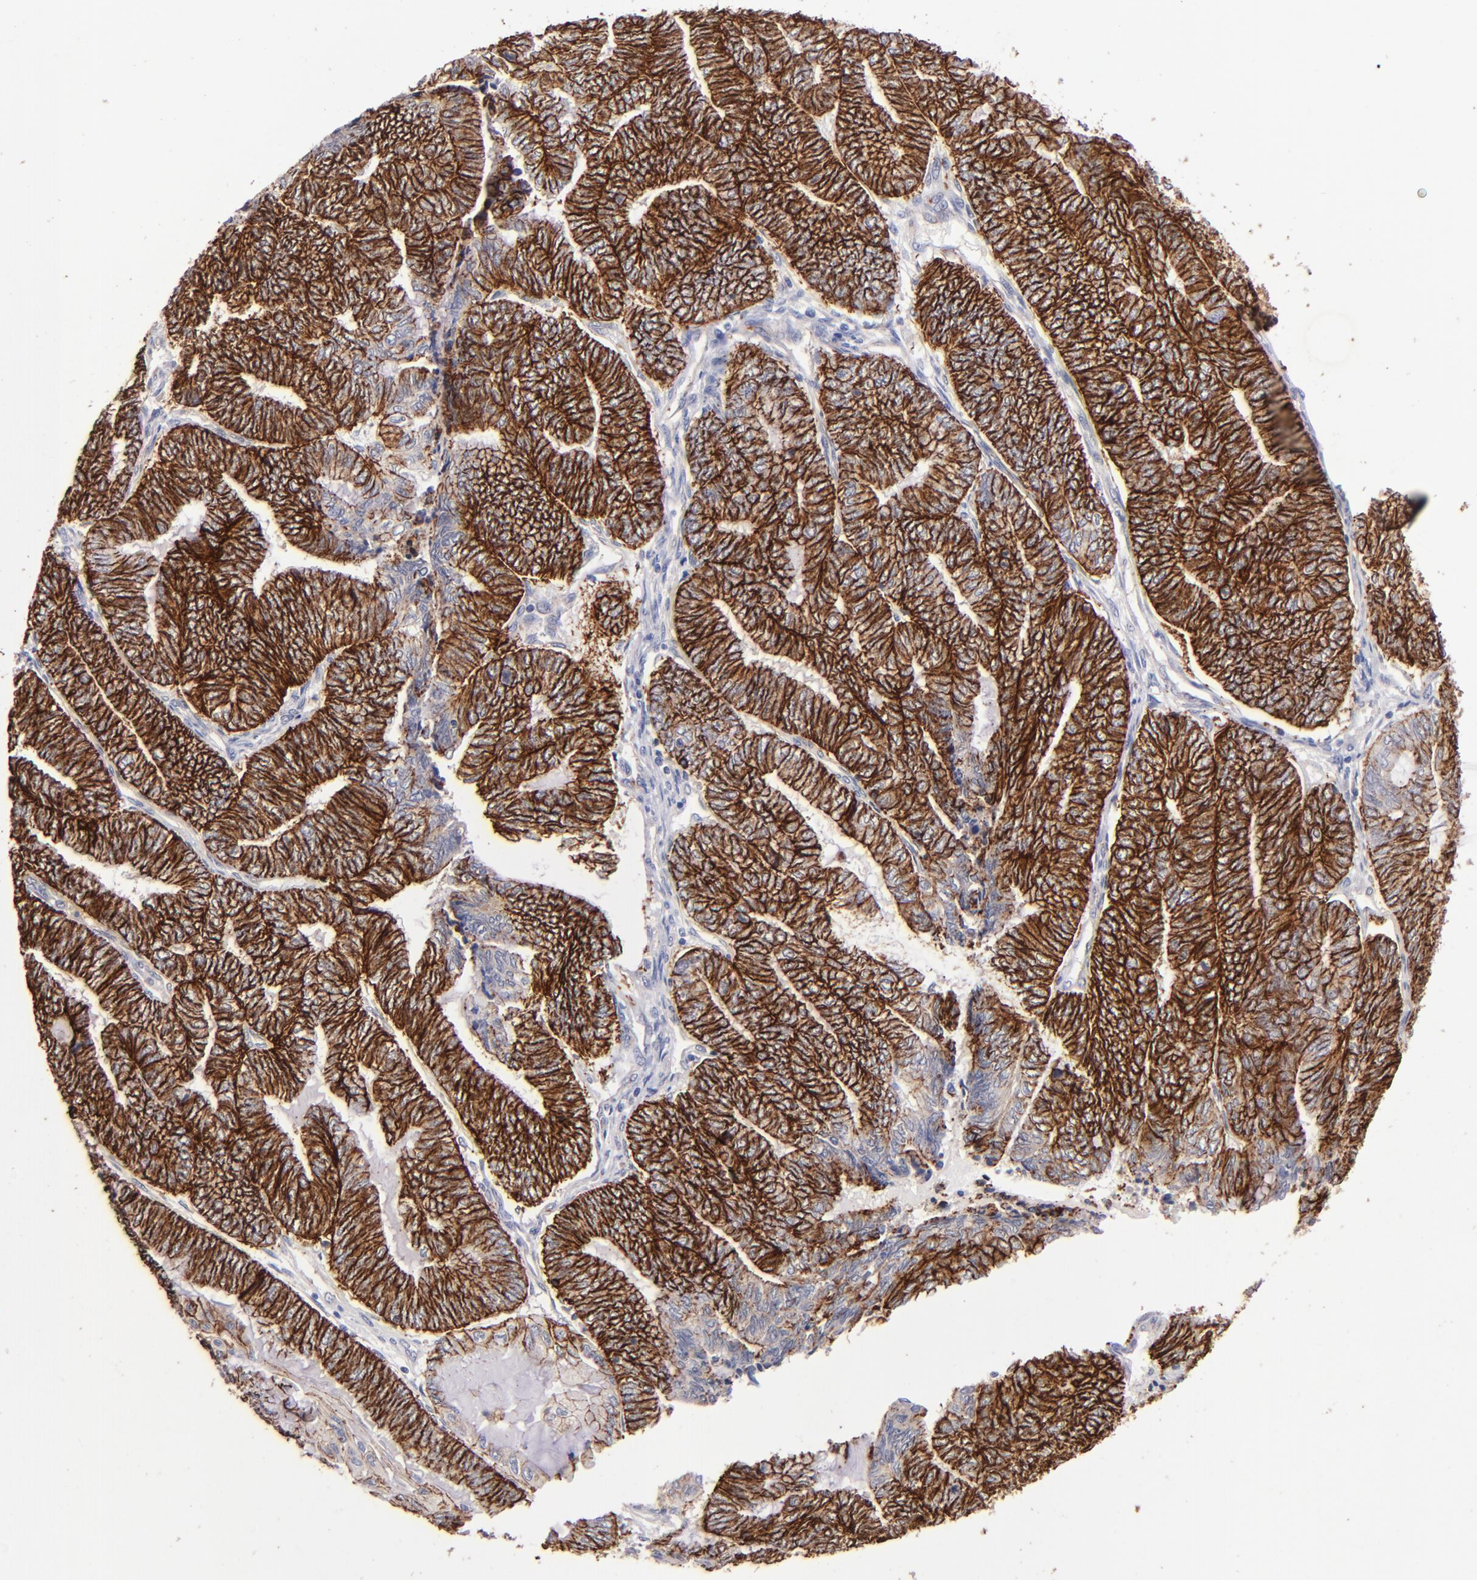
{"staining": {"intensity": "strong", "quantity": ">75%", "location": "cytoplasmic/membranous"}, "tissue": "endometrial cancer", "cell_type": "Tumor cells", "image_type": "cancer", "snomed": [{"axis": "morphology", "description": "Adenocarcinoma, NOS"}, {"axis": "topography", "description": "Uterus"}, {"axis": "topography", "description": "Endometrium"}], "caption": "IHC of endometrial cancer demonstrates high levels of strong cytoplasmic/membranous positivity in about >75% of tumor cells.", "gene": "CLDN5", "patient": {"sex": "female", "age": 70}}